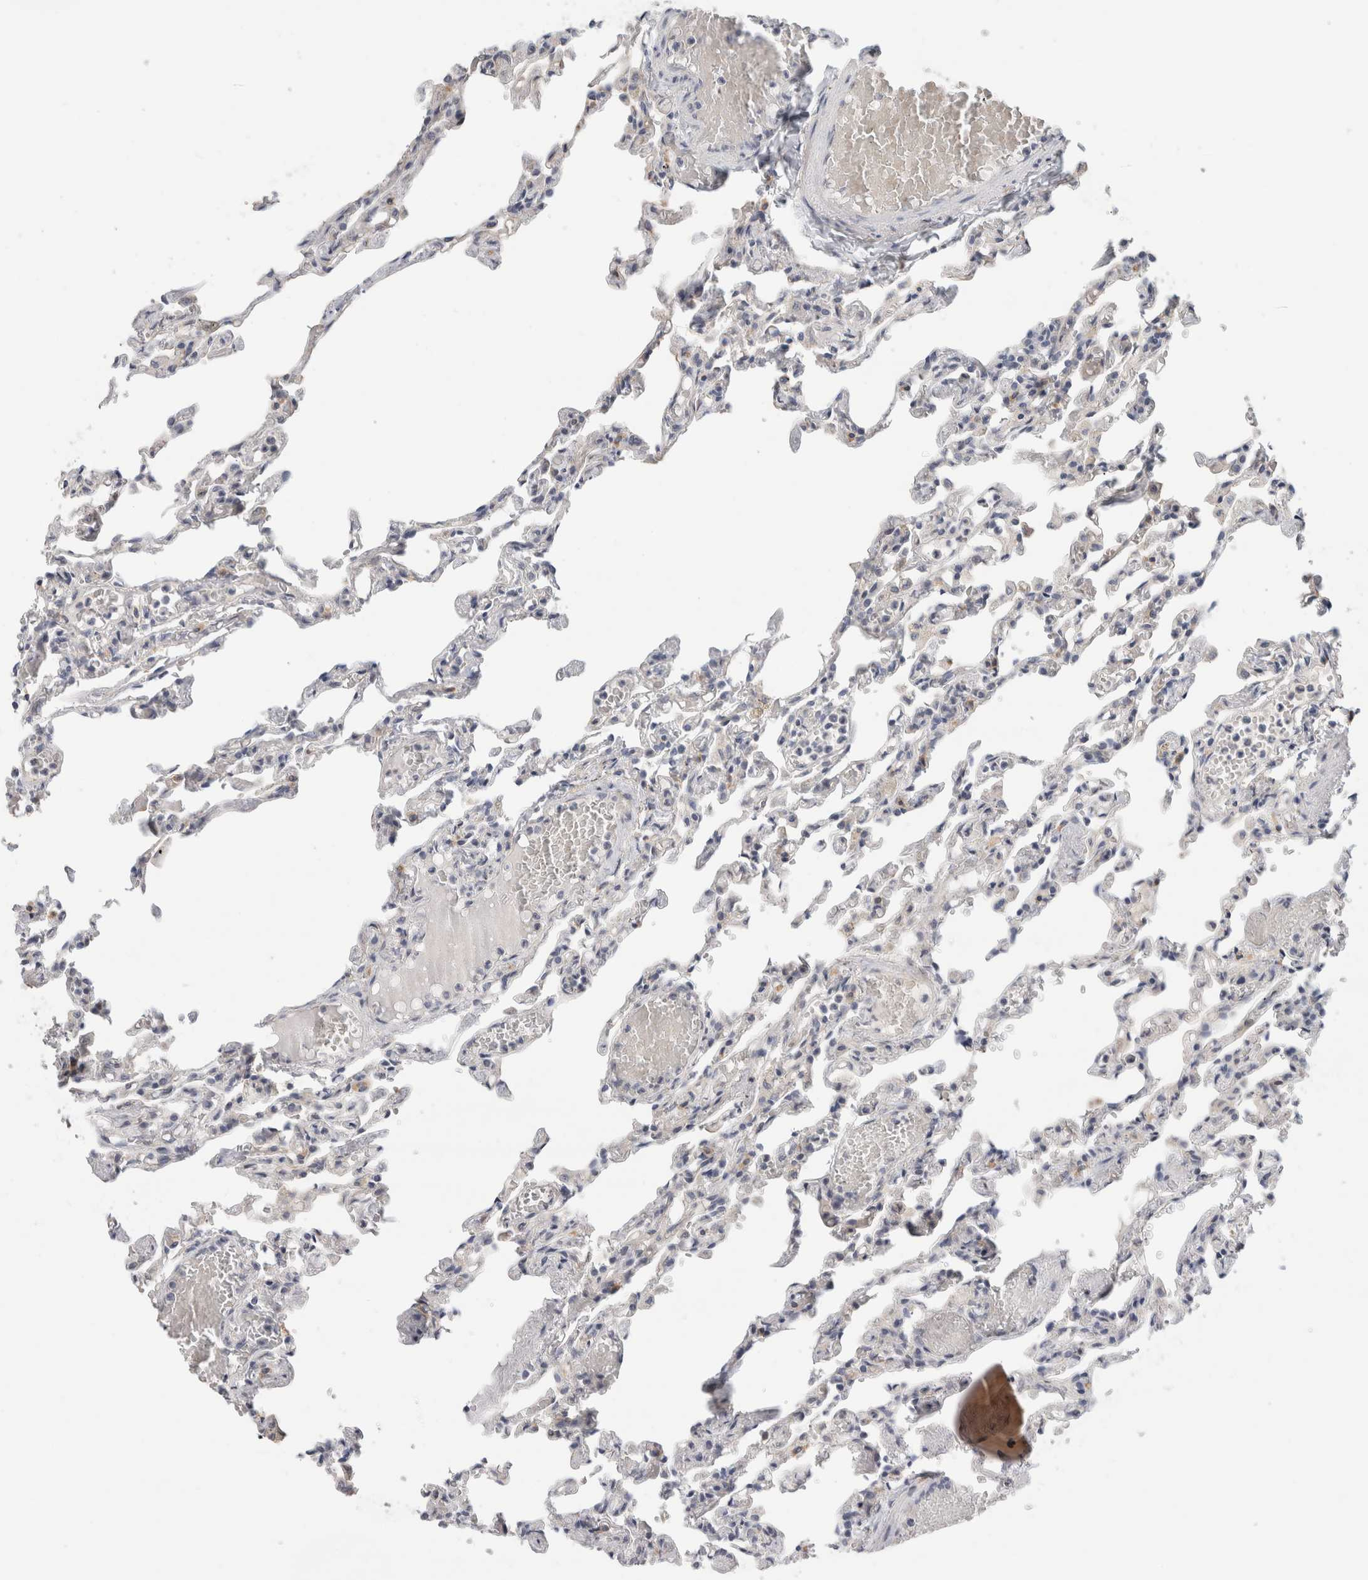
{"staining": {"intensity": "weak", "quantity": "<25%", "location": "cytoplasmic/membranous"}, "tissue": "lung", "cell_type": "Alveolar cells", "image_type": "normal", "snomed": [{"axis": "morphology", "description": "Normal tissue, NOS"}, {"axis": "topography", "description": "Lung"}], "caption": "Immunohistochemistry (IHC) photomicrograph of normal lung: human lung stained with DAB (3,3'-diaminobenzidine) displays no significant protein expression in alveolar cells. Nuclei are stained in blue.", "gene": "AFP", "patient": {"sex": "male", "age": 21}}